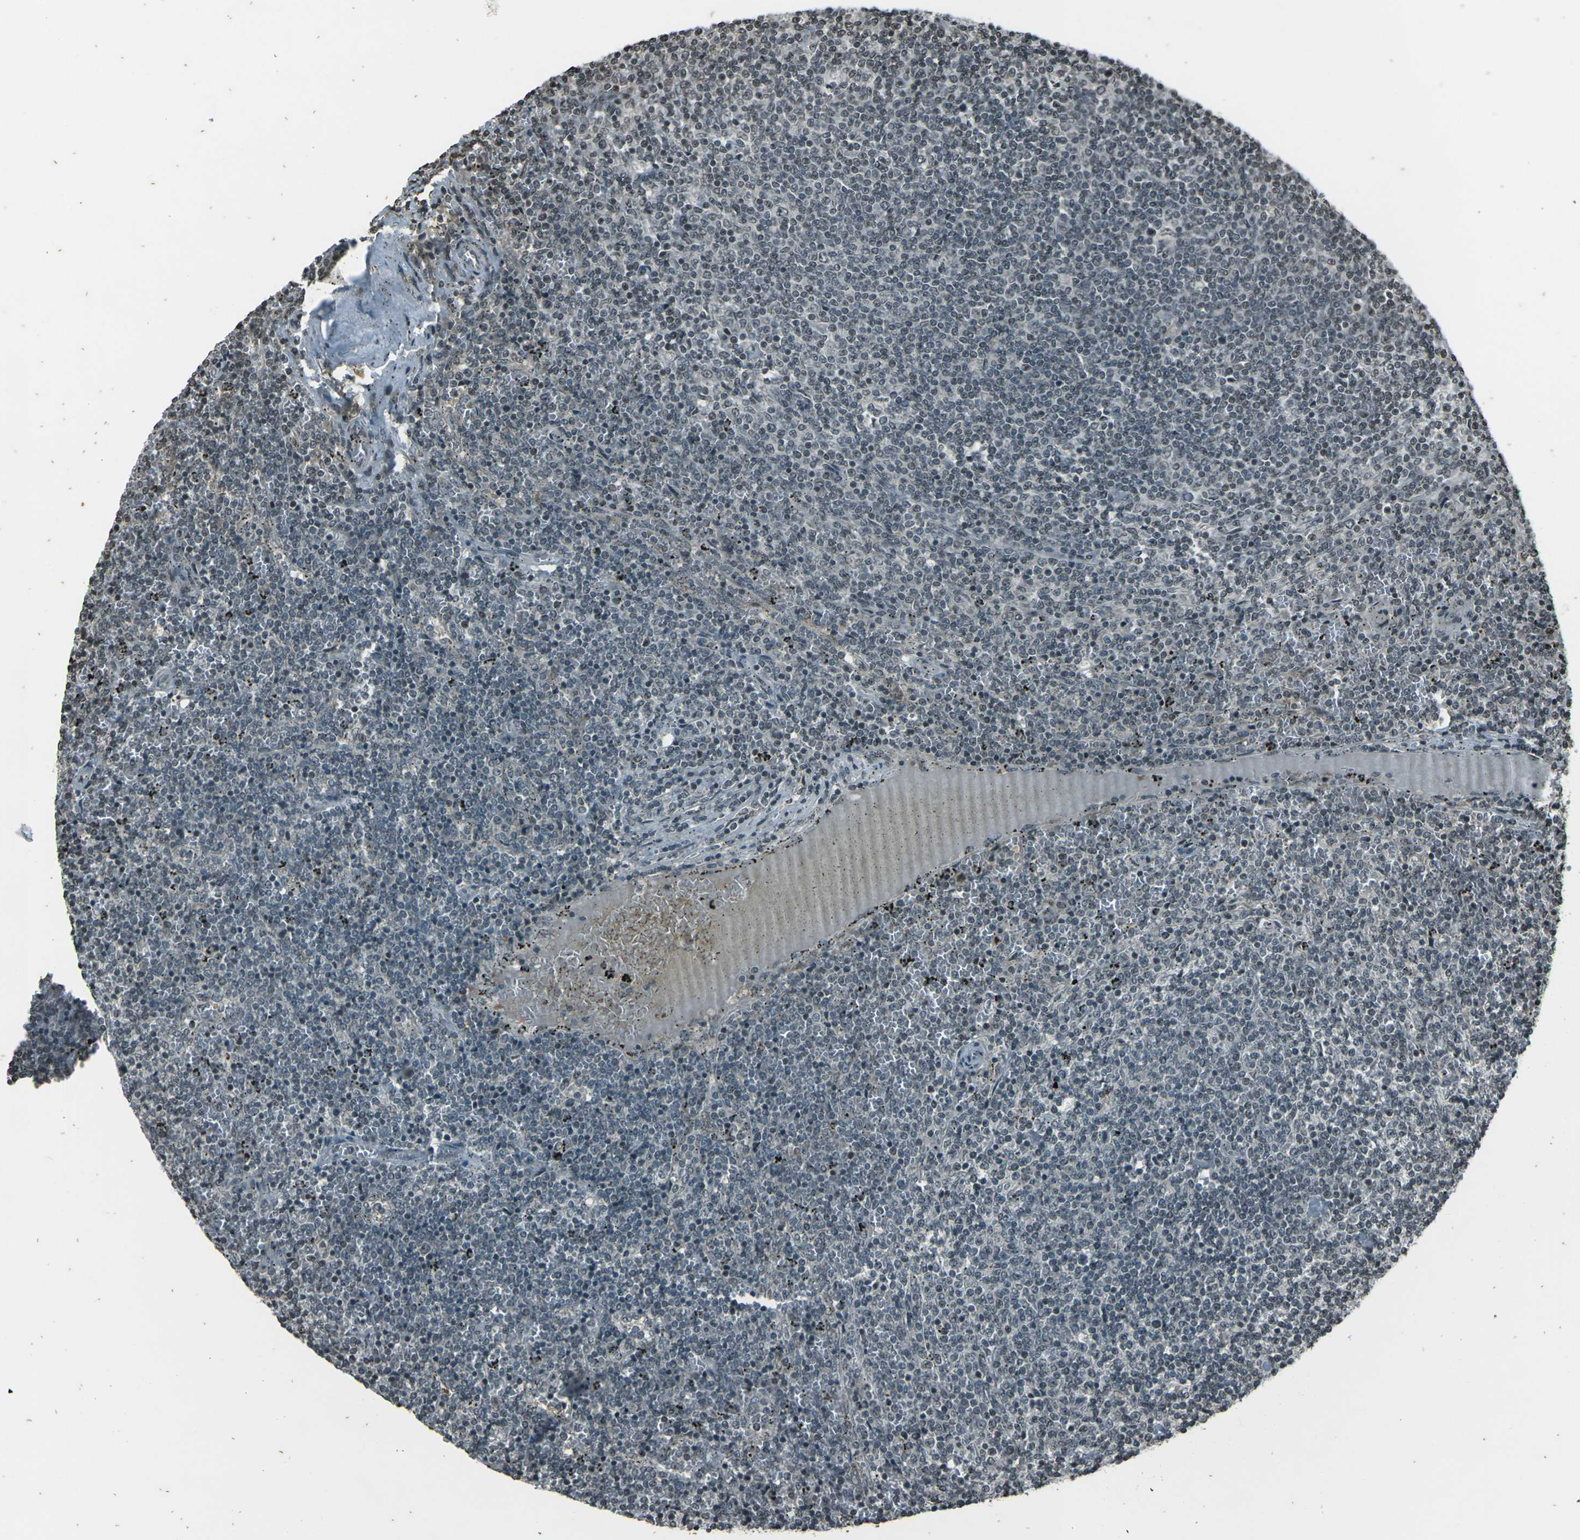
{"staining": {"intensity": "weak", "quantity": "25%-75%", "location": "nuclear"}, "tissue": "lymphoma", "cell_type": "Tumor cells", "image_type": "cancer", "snomed": [{"axis": "morphology", "description": "Malignant lymphoma, non-Hodgkin's type, Low grade"}, {"axis": "topography", "description": "Spleen"}], "caption": "Immunohistochemistry histopathology image of neoplastic tissue: low-grade malignant lymphoma, non-Hodgkin's type stained using immunohistochemistry (IHC) demonstrates low levels of weak protein expression localized specifically in the nuclear of tumor cells, appearing as a nuclear brown color.", "gene": "PRPF8", "patient": {"sex": "female", "age": 50}}